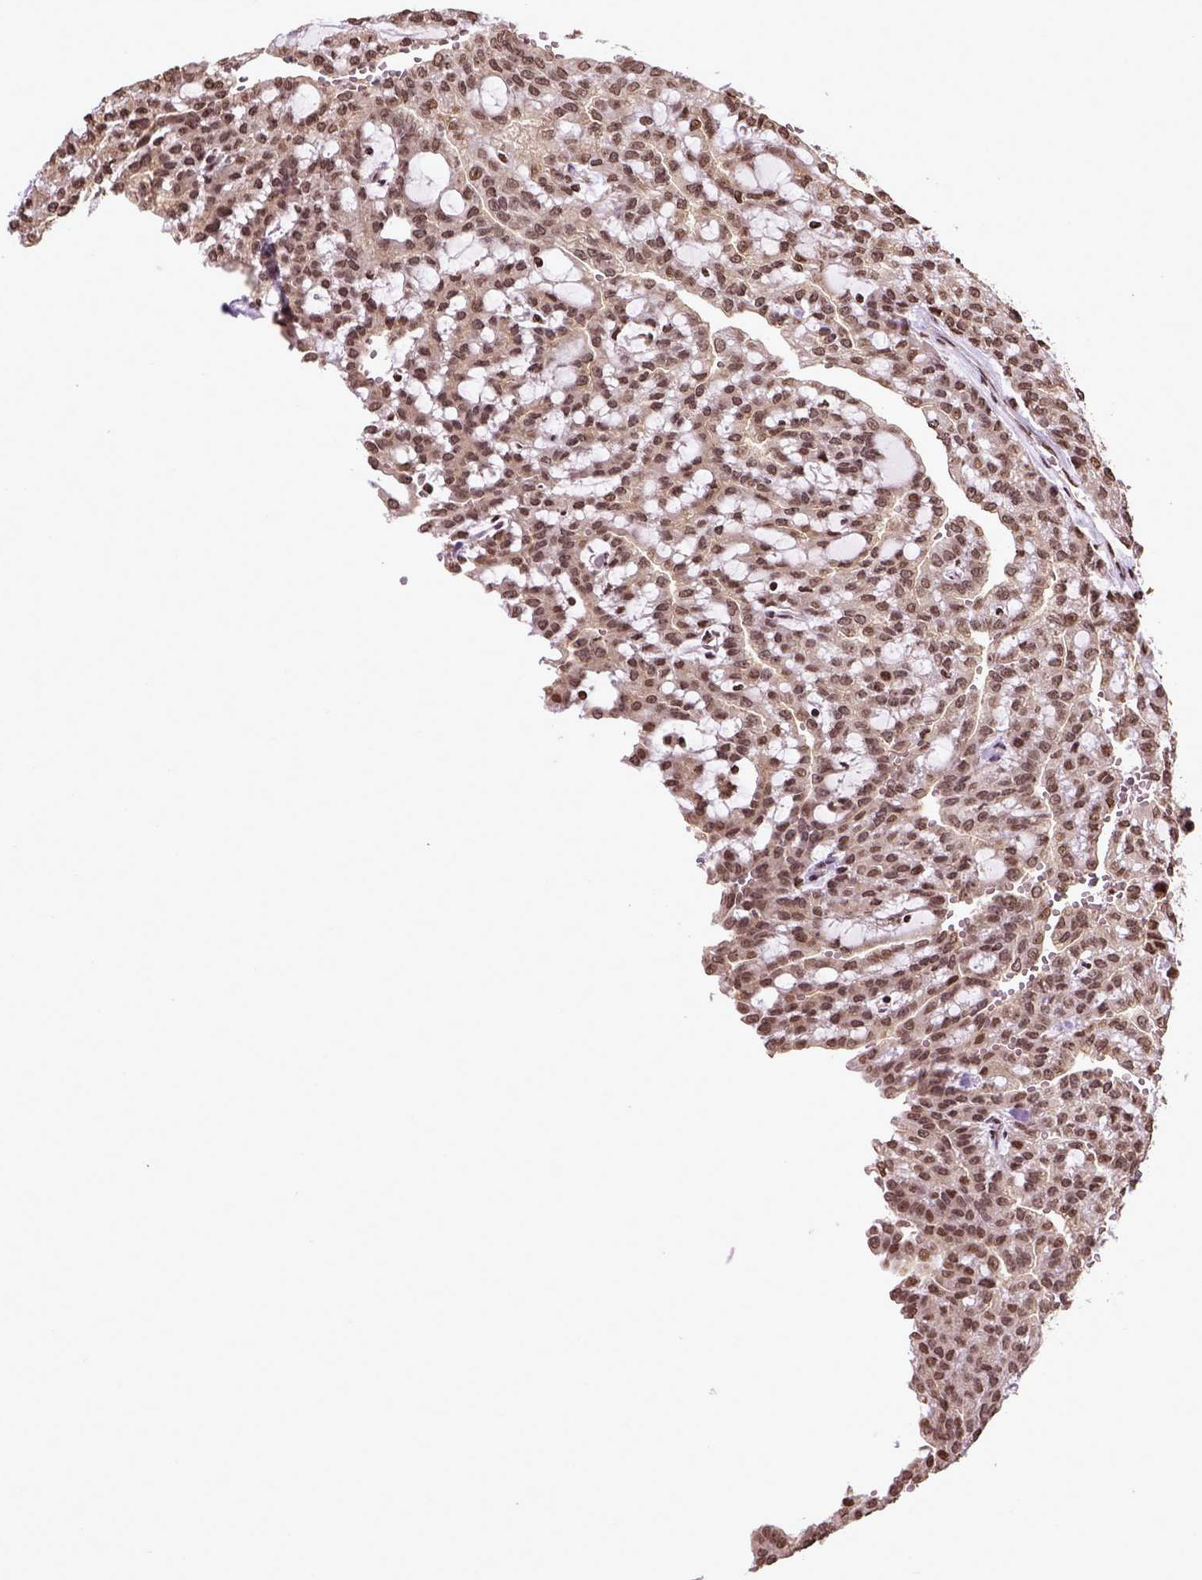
{"staining": {"intensity": "moderate", "quantity": ">75%", "location": "nuclear"}, "tissue": "renal cancer", "cell_type": "Tumor cells", "image_type": "cancer", "snomed": [{"axis": "morphology", "description": "Adenocarcinoma, NOS"}, {"axis": "topography", "description": "Kidney"}], "caption": "Immunohistochemical staining of human renal cancer demonstrates moderate nuclear protein expression in approximately >75% of tumor cells.", "gene": "ZNF75D", "patient": {"sex": "male", "age": 63}}